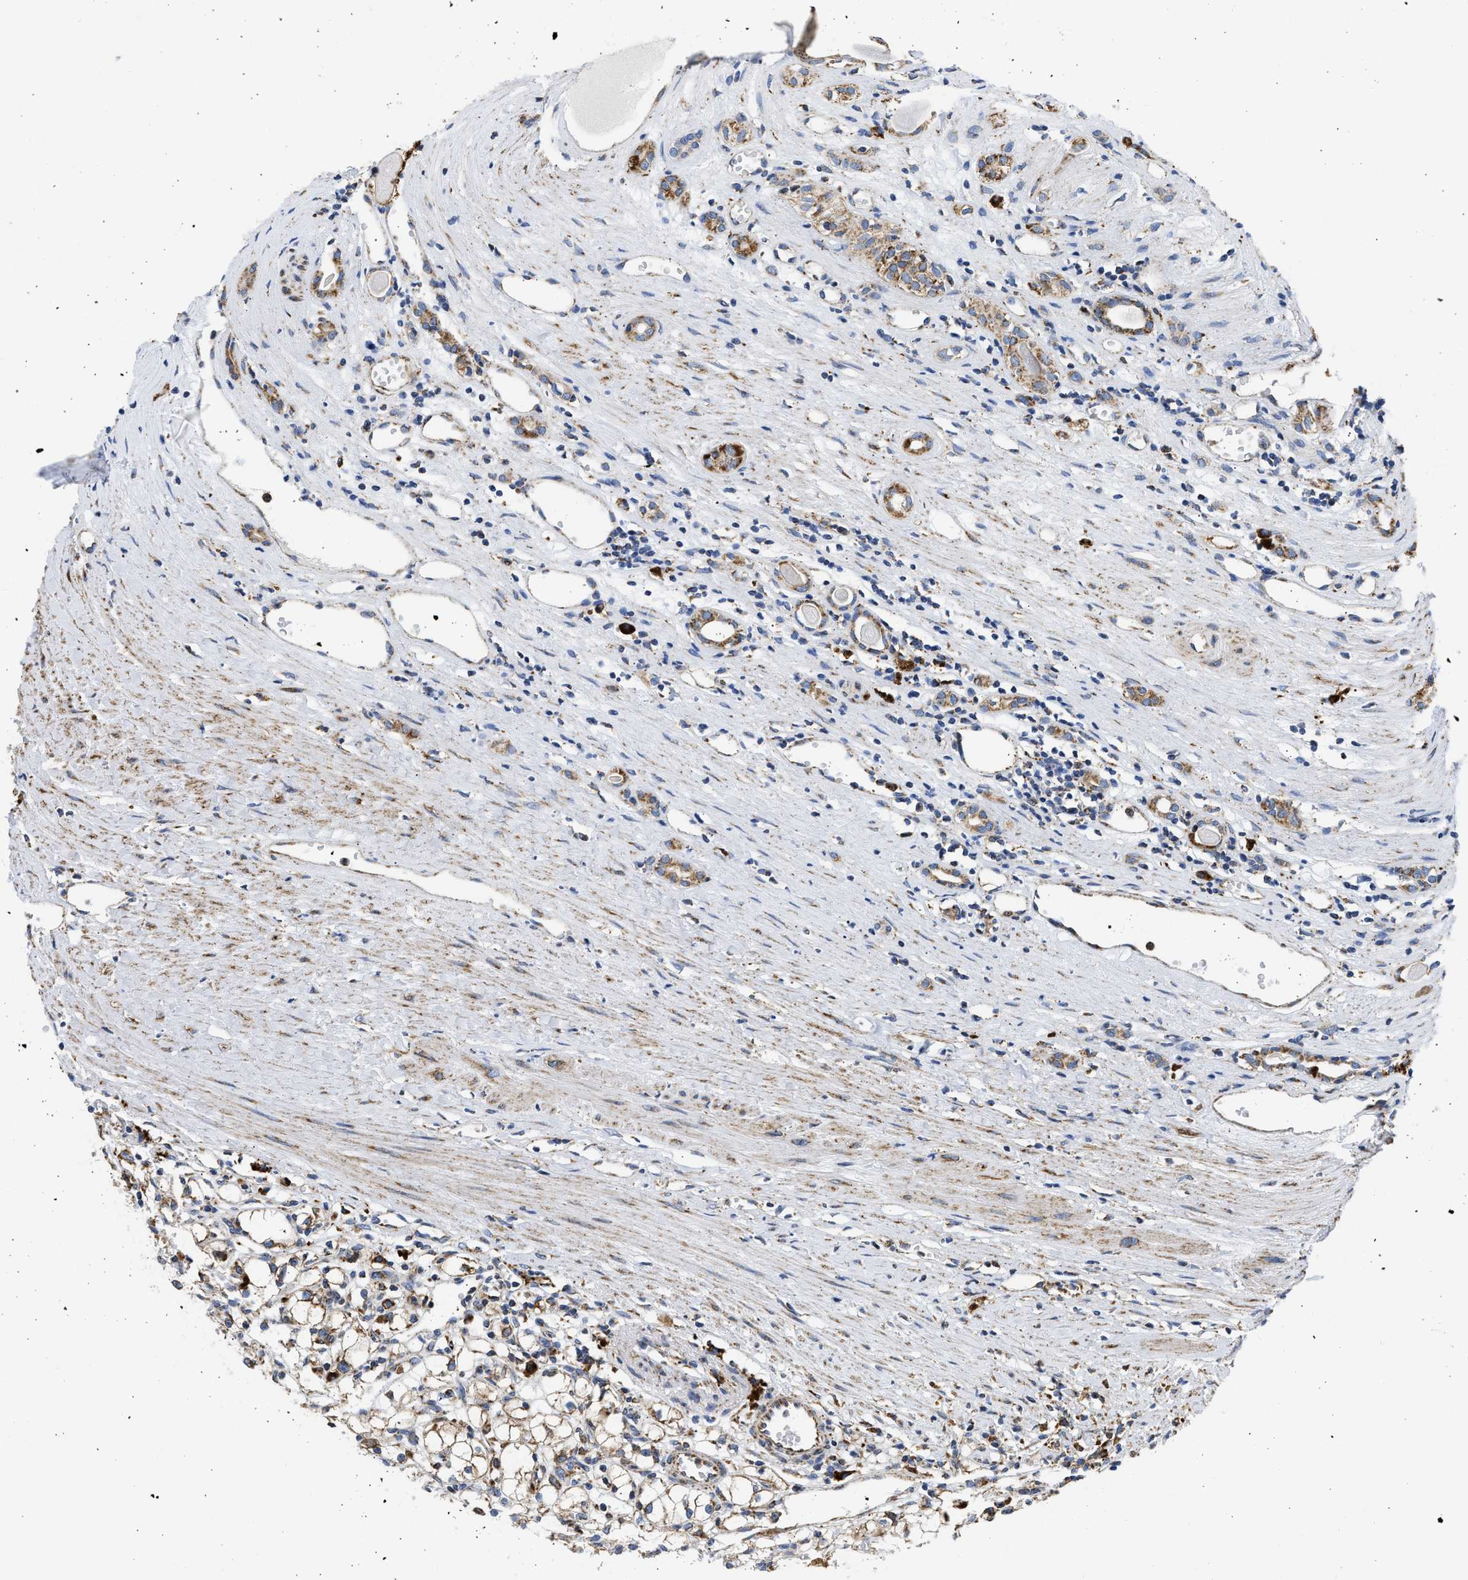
{"staining": {"intensity": "moderate", "quantity": ">75%", "location": "cytoplasmic/membranous"}, "tissue": "renal cancer", "cell_type": "Tumor cells", "image_type": "cancer", "snomed": [{"axis": "morphology", "description": "Adenocarcinoma, NOS"}, {"axis": "topography", "description": "Kidney"}], "caption": "Renal cancer (adenocarcinoma) was stained to show a protein in brown. There is medium levels of moderate cytoplasmic/membranous positivity in about >75% of tumor cells.", "gene": "CYCS", "patient": {"sex": "male", "age": 56}}